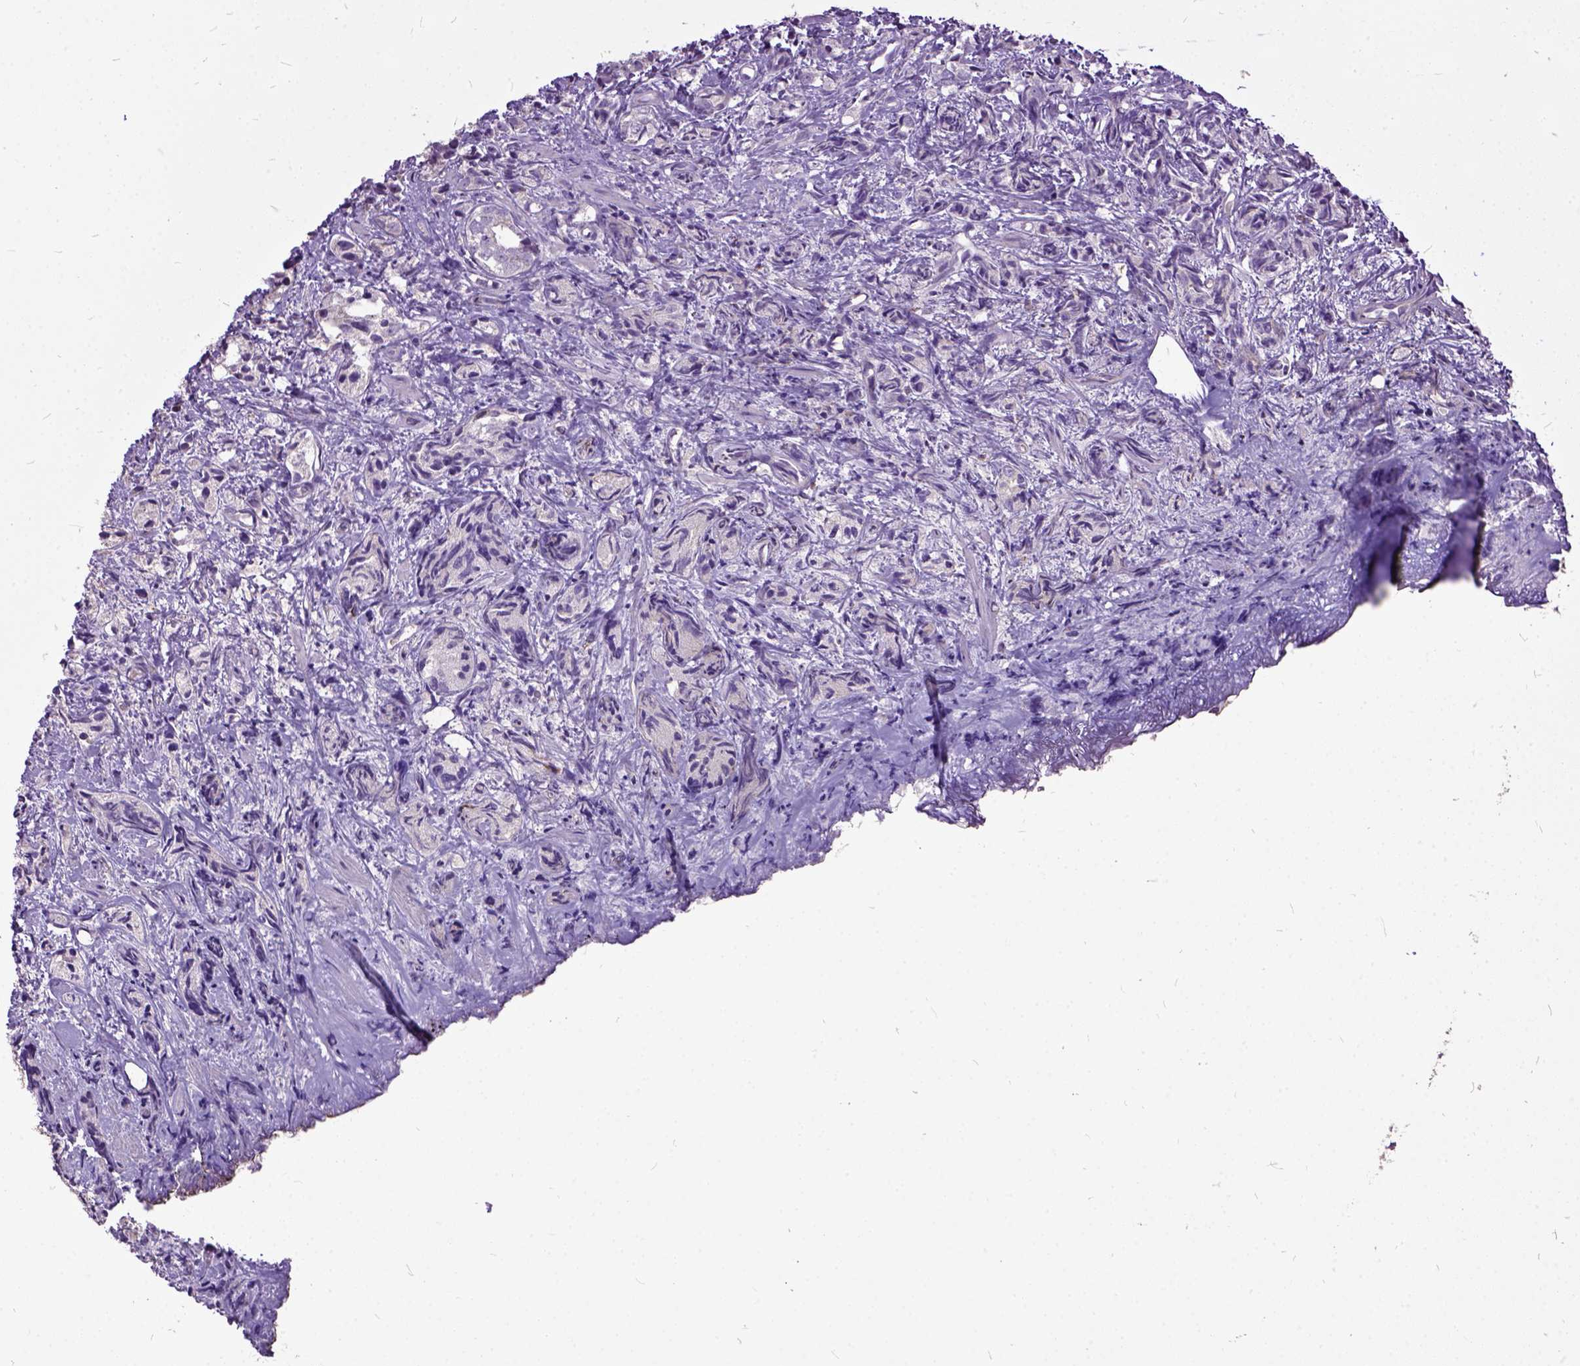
{"staining": {"intensity": "negative", "quantity": "none", "location": "none"}, "tissue": "prostate cancer", "cell_type": "Tumor cells", "image_type": "cancer", "snomed": [{"axis": "morphology", "description": "Adenocarcinoma, High grade"}, {"axis": "topography", "description": "Prostate"}], "caption": "Human prostate cancer stained for a protein using immunohistochemistry (IHC) displays no staining in tumor cells.", "gene": "AREG", "patient": {"sex": "male", "age": 53}}